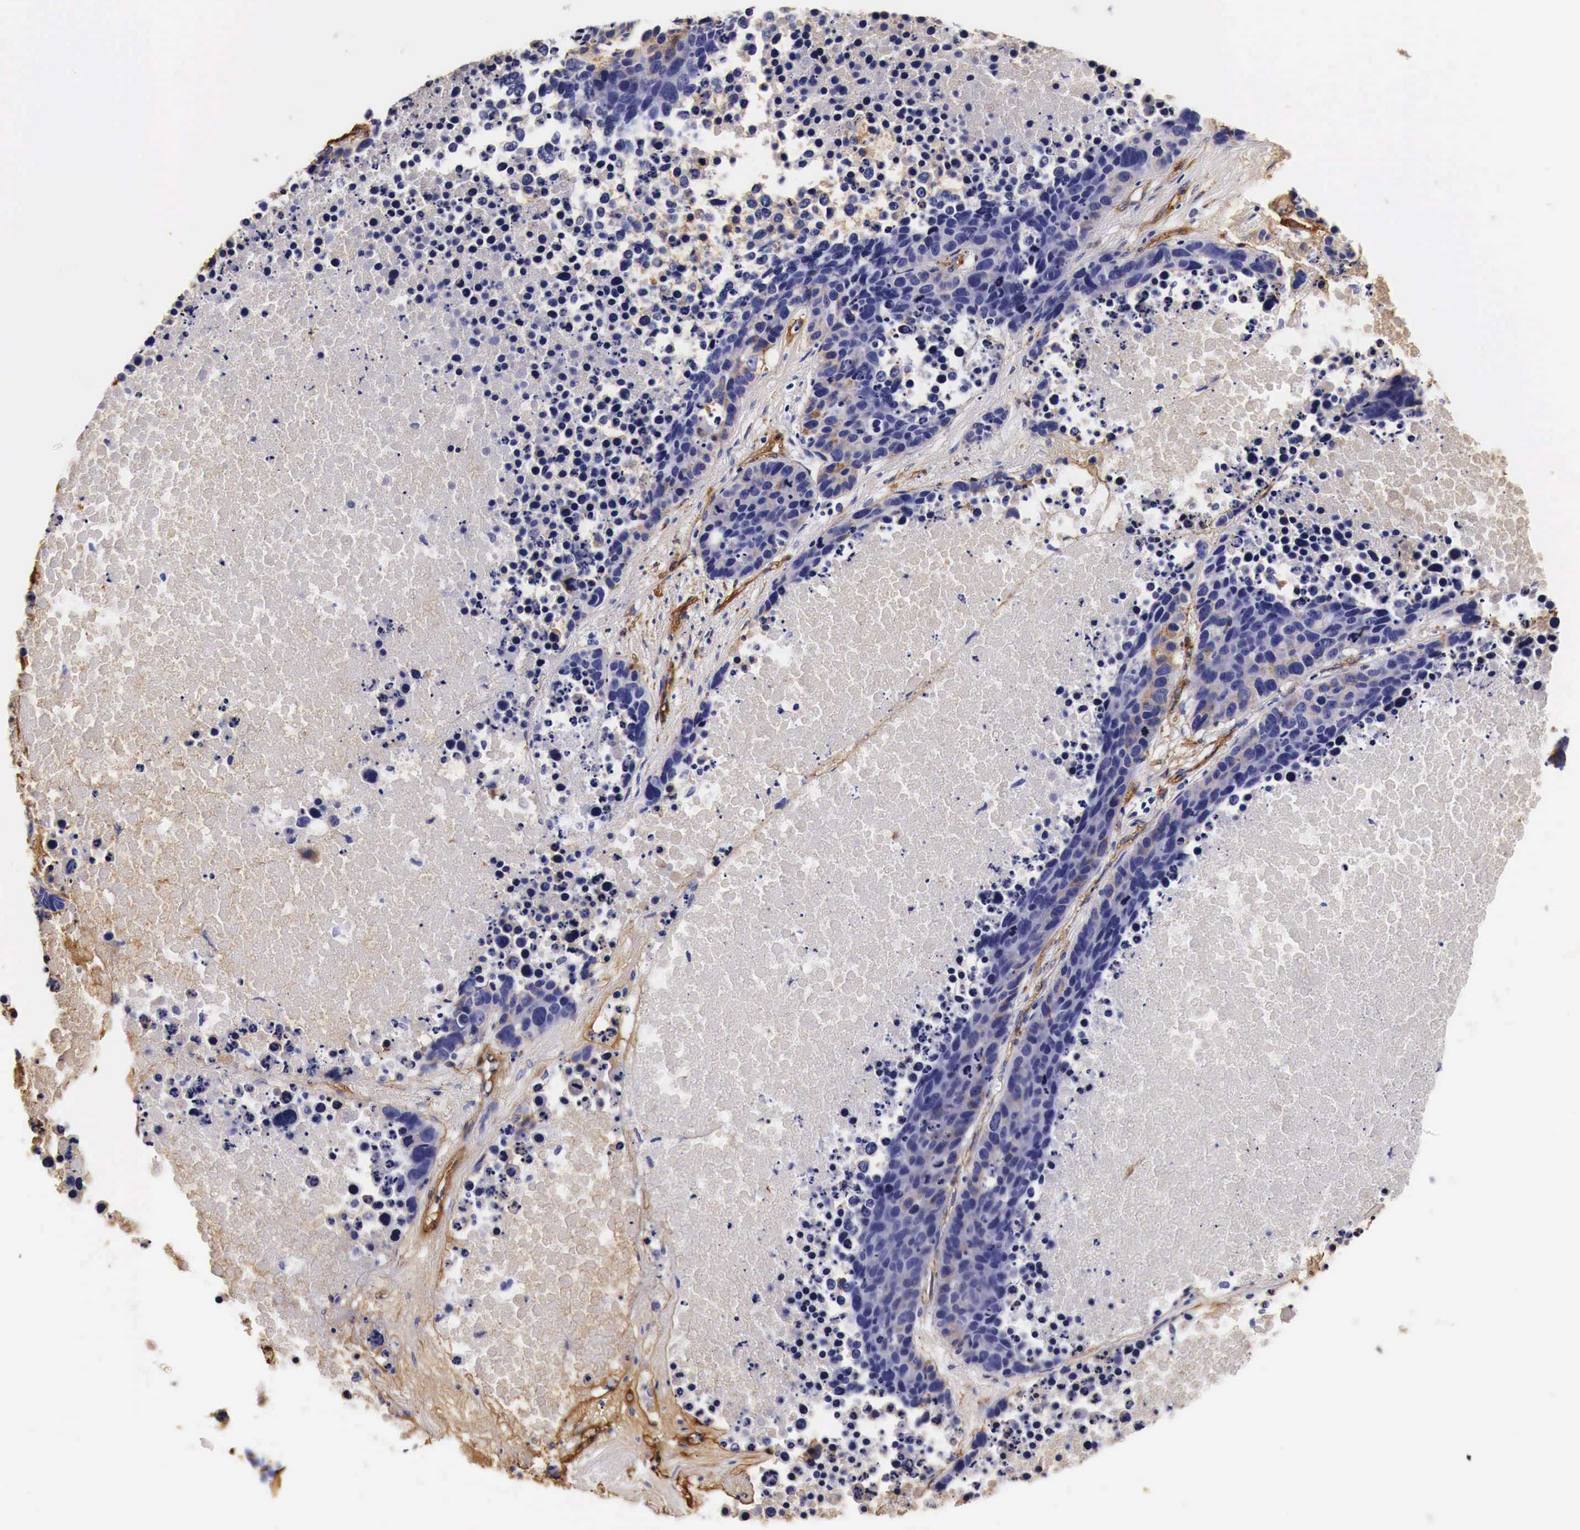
{"staining": {"intensity": "weak", "quantity": "<25%", "location": "cytoplasmic/membranous"}, "tissue": "lung cancer", "cell_type": "Tumor cells", "image_type": "cancer", "snomed": [{"axis": "morphology", "description": "Carcinoid, malignant, NOS"}, {"axis": "topography", "description": "Lung"}], "caption": "The IHC photomicrograph has no significant positivity in tumor cells of lung cancer tissue. (Stains: DAB (3,3'-diaminobenzidine) immunohistochemistry with hematoxylin counter stain, Microscopy: brightfield microscopy at high magnification).", "gene": "LAMB2", "patient": {"sex": "male", "age": 60}}